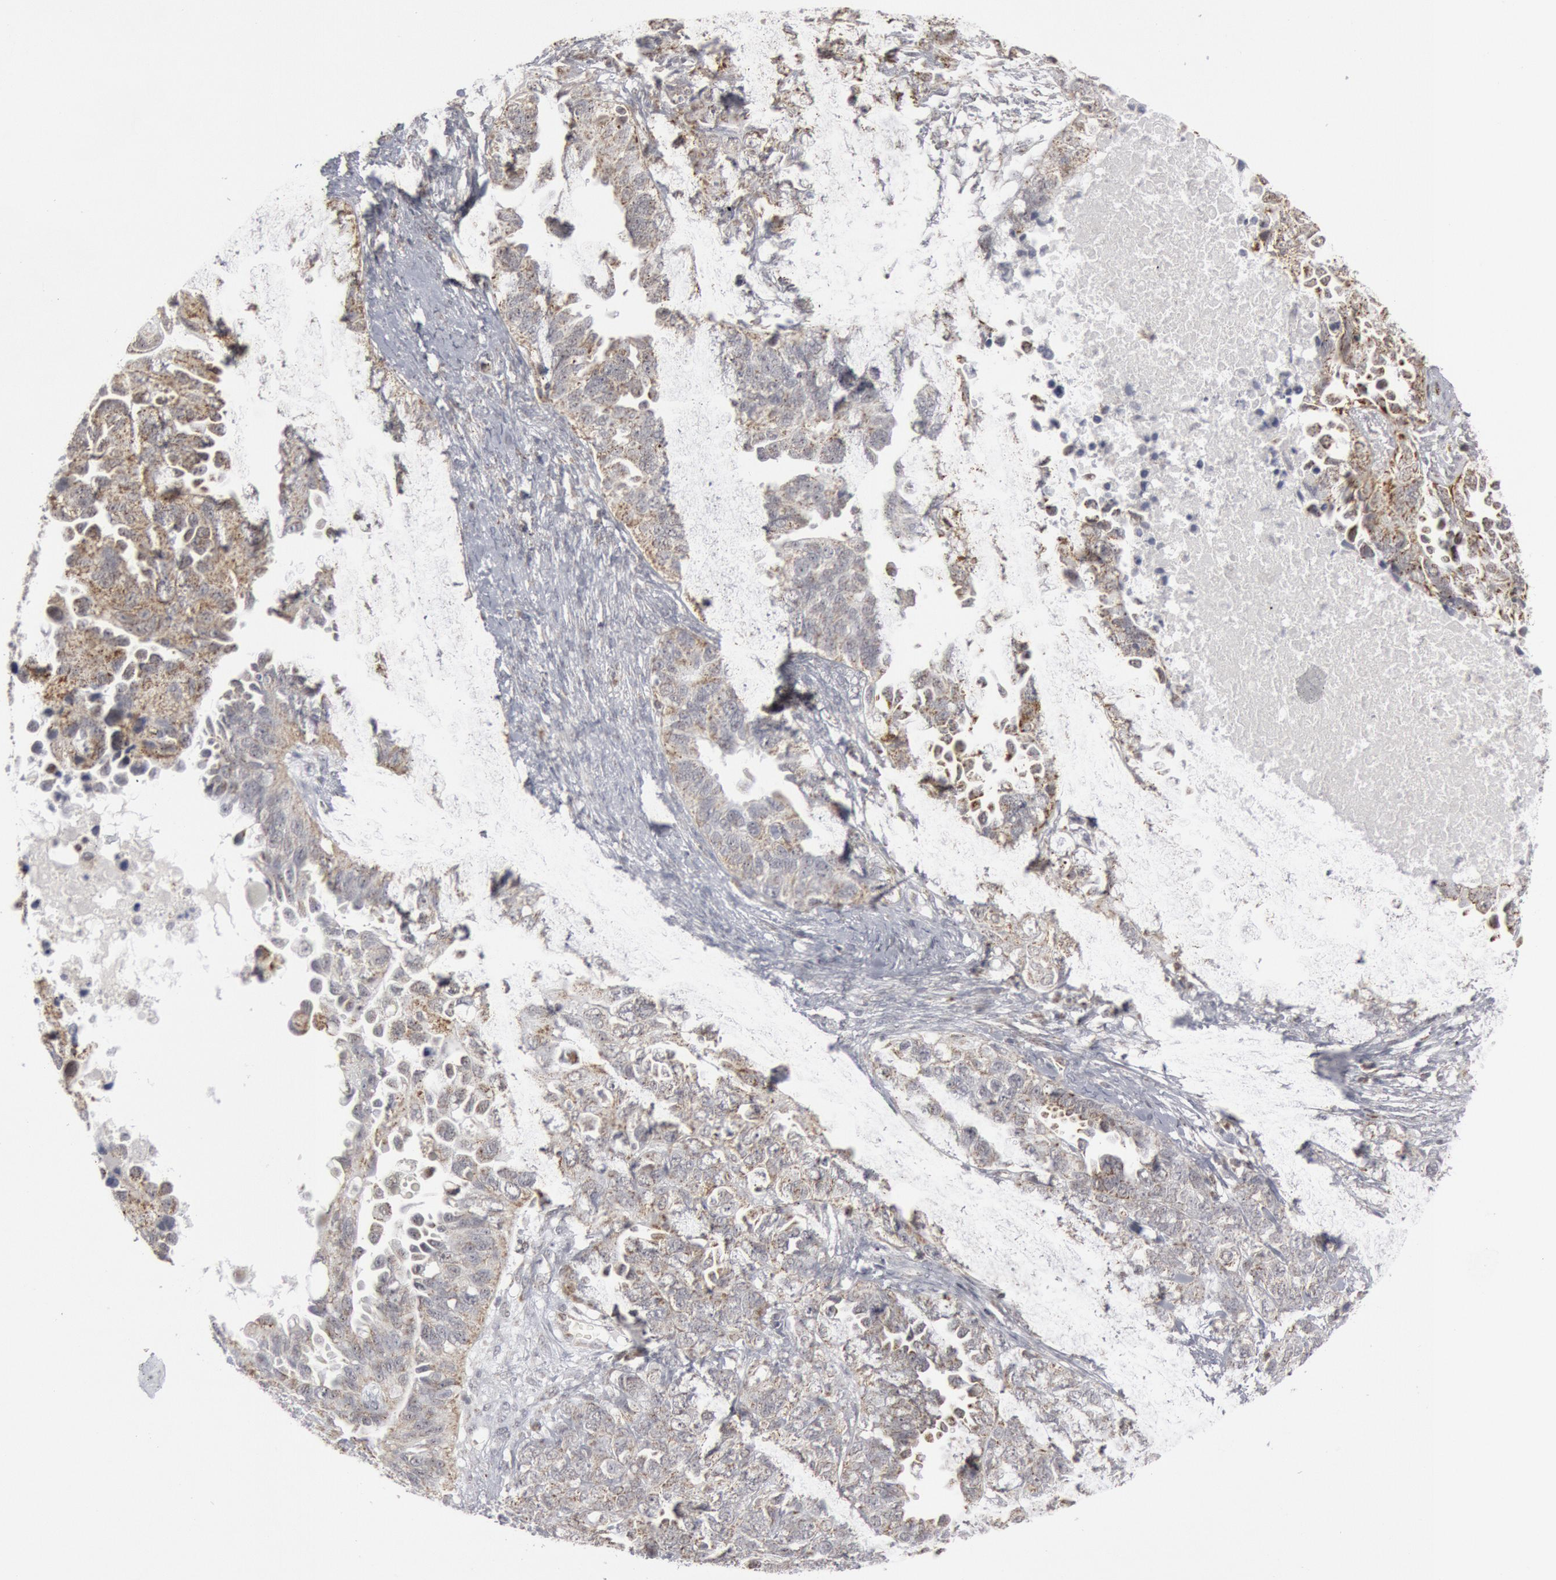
{"staining": {"intensity": "moderate", "quantity": "25%-75%", "location": "cytoplasmic/membranous"}, "tissue": "ovarian cancer", "cell_type": "Tumor cells", "image_type": "cancer", "snomed": [{"axis": "morphology", "description": "Cystadenocarcinoma, serous, NOS"}, {"axis": "topography", "description": "Ovary"}], "caption": "Human ovarian cancer (serous cystadenocarcinoma) stained for a protein (brown) demonstrates moderate cytoplasmic/membranous positive positivity in about 25%-75% of tumor cells.", "gene": "CASP9", "patient": {"sex": "female", "age": 82}}